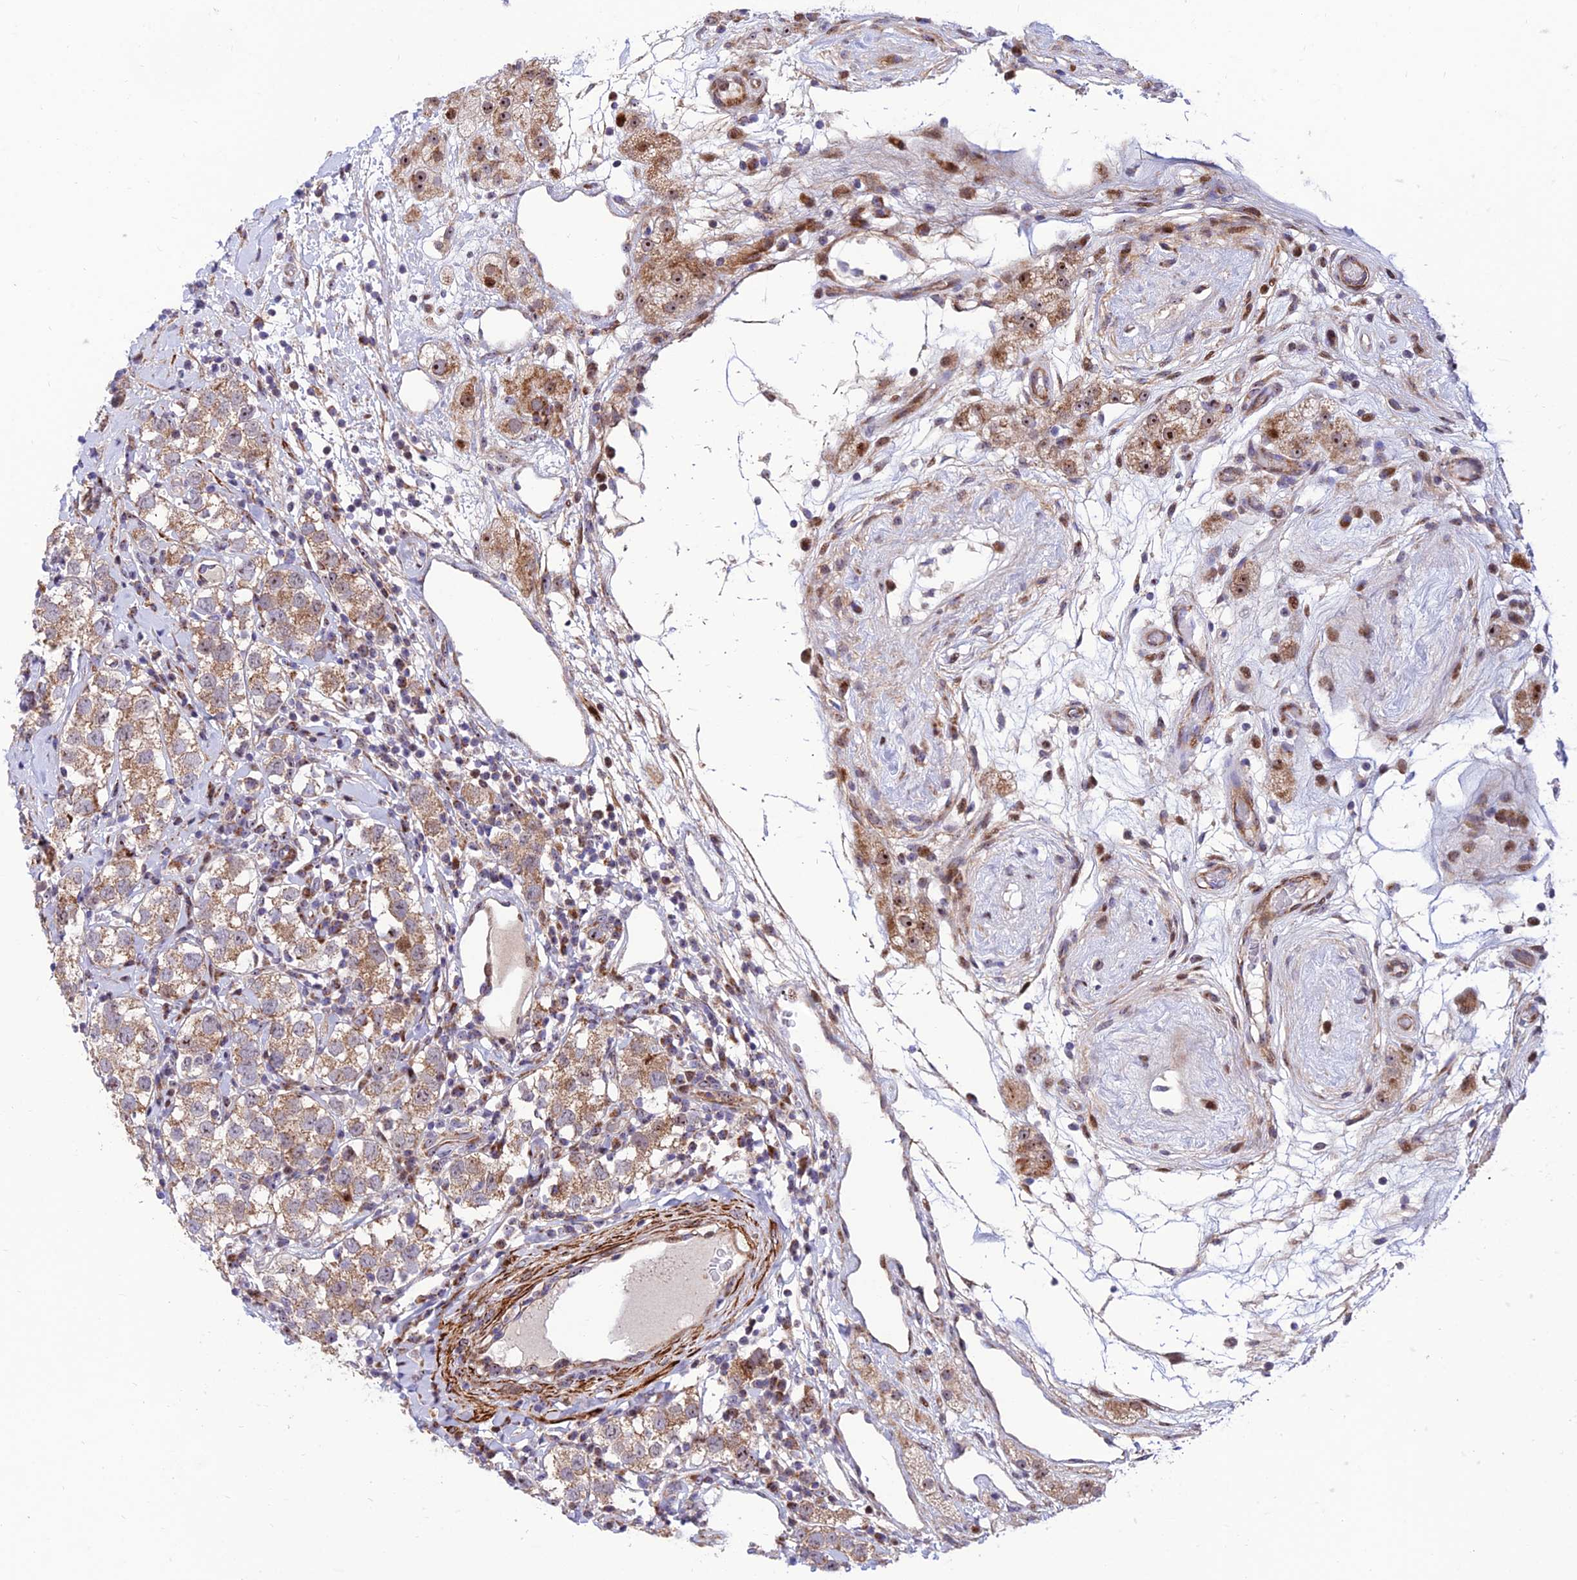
{"staining": {"intensity": "moderate", "quantity": ">75%", "location": "cytoplasmic/membranous"}, "tissue": "testis cancer", "cell_type": "Tumor cells", "image_type": "cancer", "snomed": [{"axis": "morphology", "description": "Seminoma, NOS"}, {"axis": "topography", "description": "Testis"}], "caption": "High-magnification brightfield microscopy of seminoma (testis) stained with DAB (3,3'-diaminobenzidine) (brown) and counterstained with hematoxylin (blue). tumor cells exhibit moderate cytoplasmic/membranous positivity is identified in about>75% of cells. The staining was performed using DAB, with brown indicating positive protein expression. Nuclei are stained blue with hematoxylin.", "gene": "KBTBD7", "patient": {"sex": "male", "age": 34}}